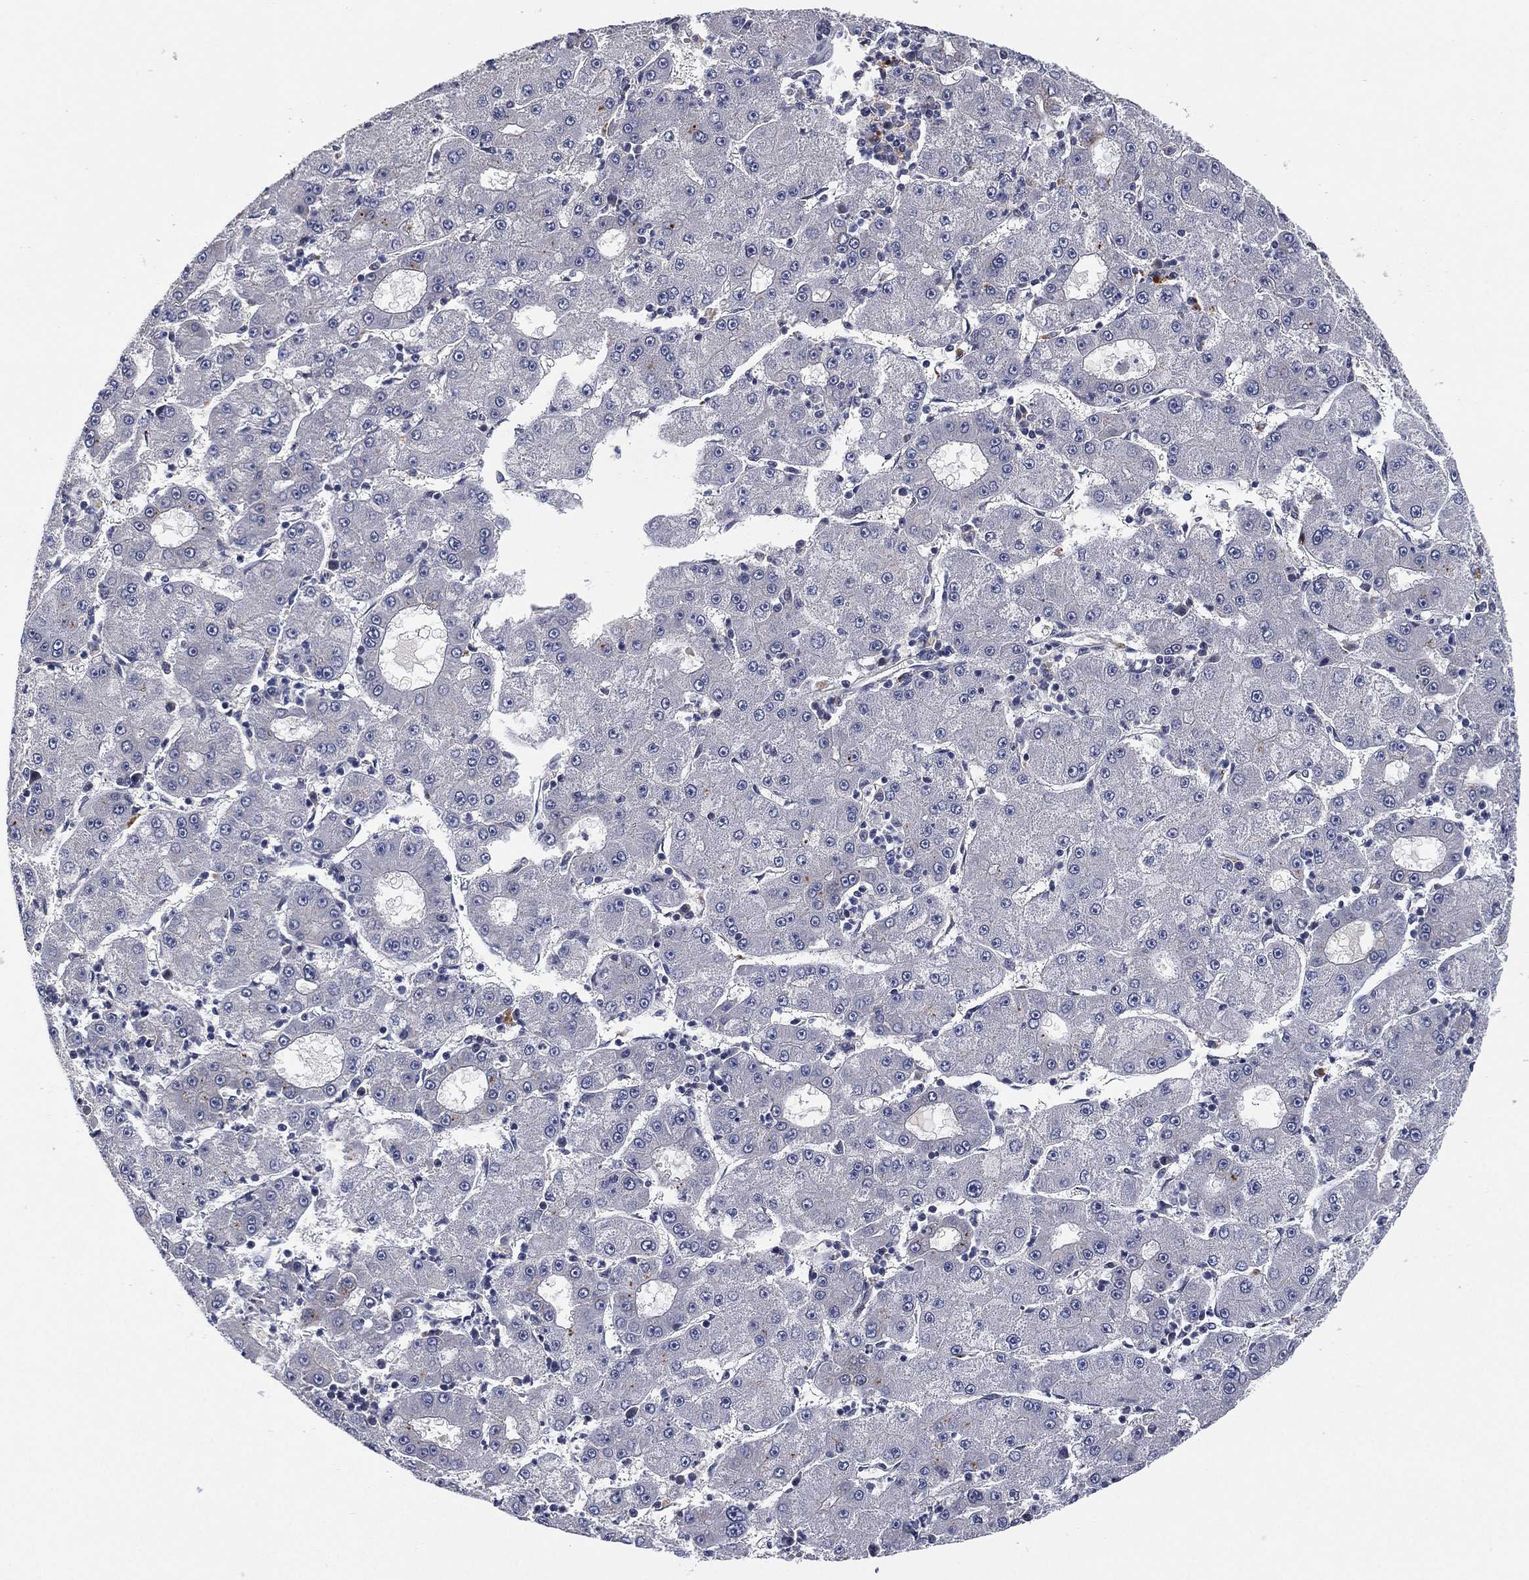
{"staining": {"intensity": "negative", "quantity": "none", "location": "none"}, "tissue": "liver cancer", "cell_type": "Tumor cells", "image_type": "cancer", "snomed": [{"axis": "morphology", "description": "Carcinoma, Hepatocellular, NOS"}, {"axis": "topography", "description": "Liver"}], "caption": "Immunohistochemical staining of human liver cancer (hepatocellular carcinoma) reveals no significant positivity in tumor cells.", "gene": "SELENOO", "patient": {"sex": "male", "age": 73}}